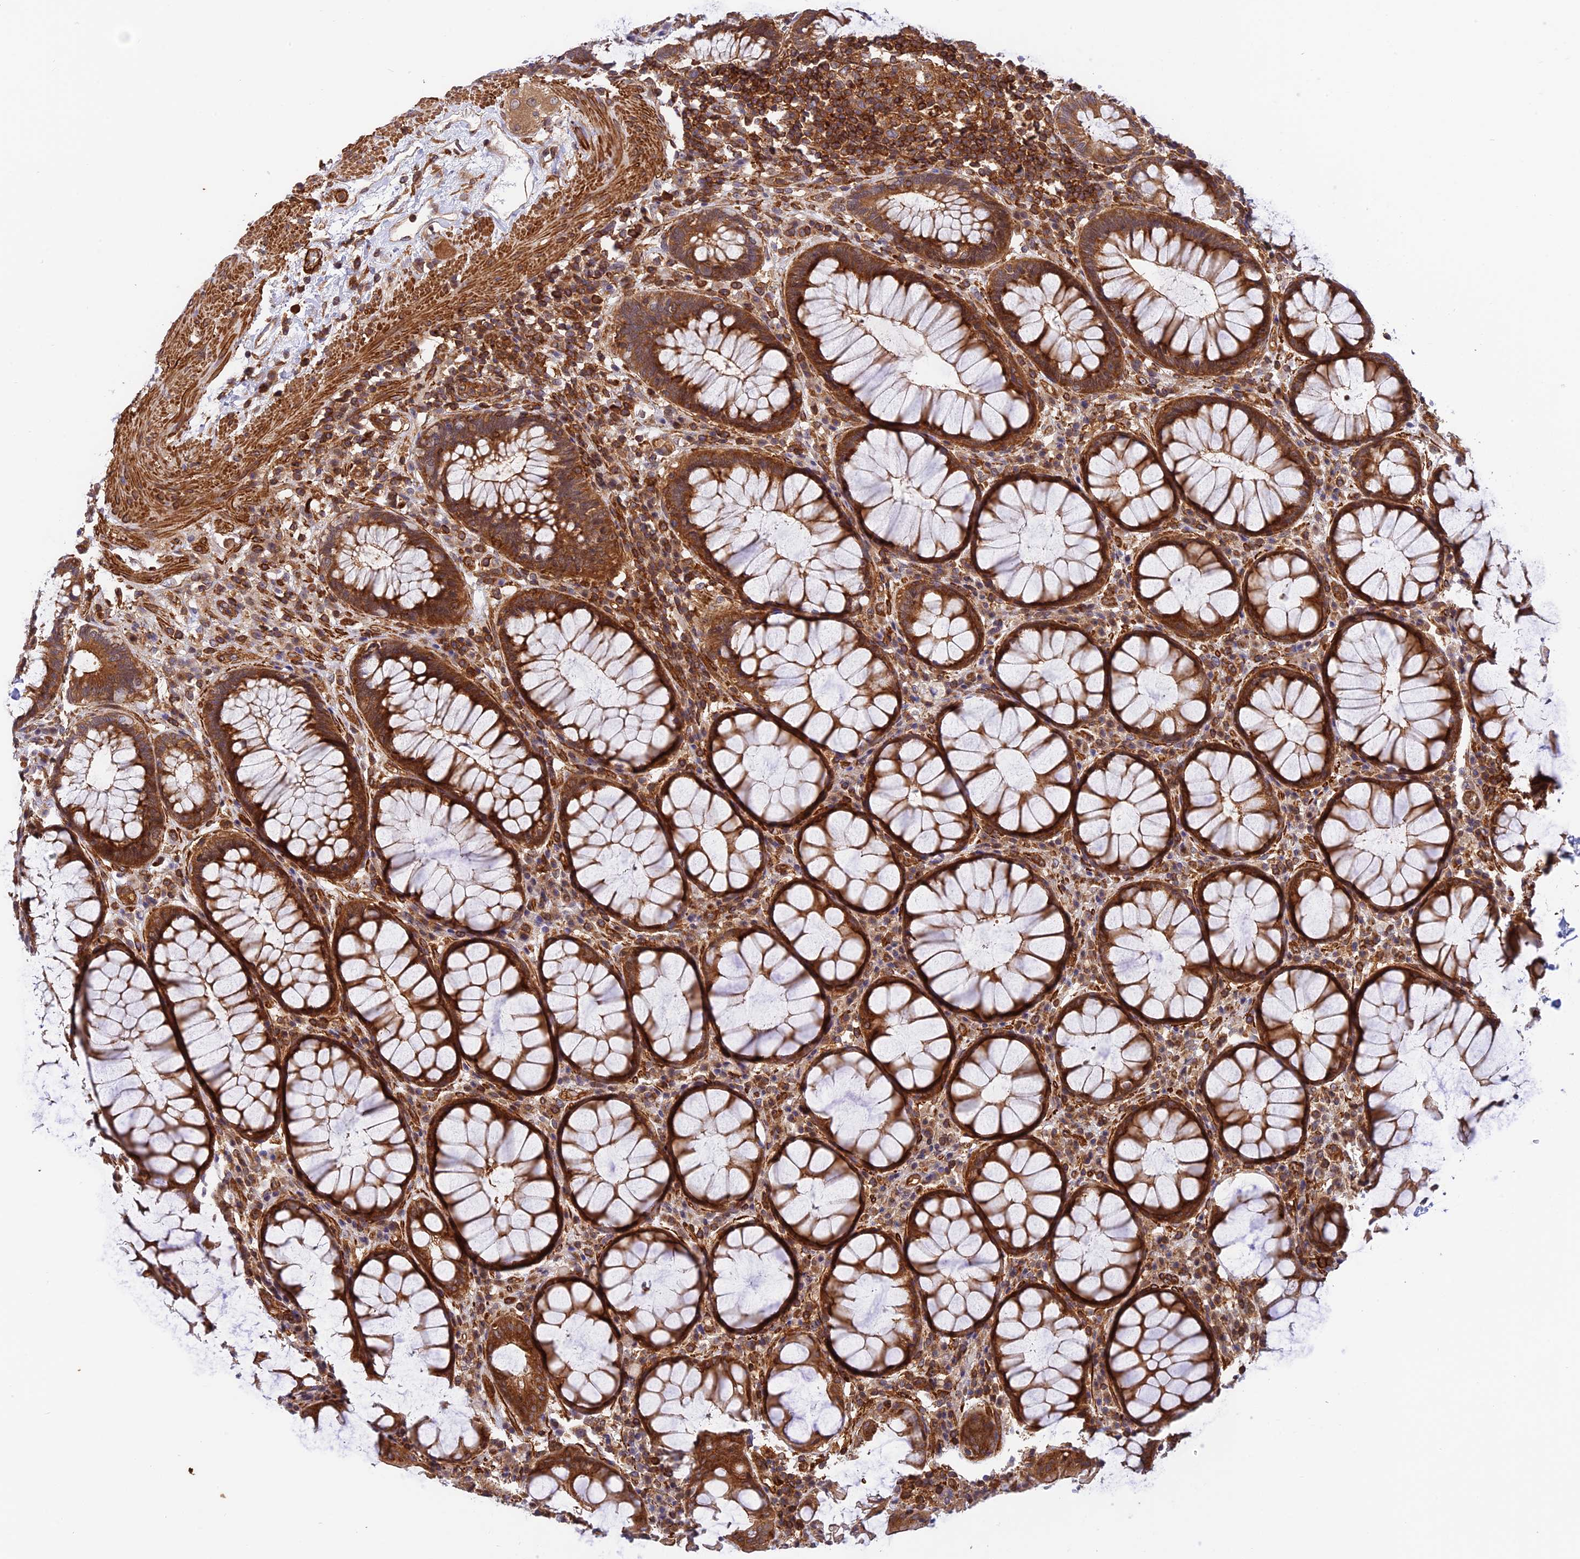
{"staining": {"intensity": "strong", "quantity": ">75%", "location": "cytoplasmic/membranous"}, "tissue": "rectum", "cell_type": "Glandular cells", "image_type": "normal", "snomed": [{"axis": "morphology", "description": "Normal tissue, NOS"}, {"axis": "topography", "description": "Rectum"}], "caption": "Immunohistochemical staining of unremarkable human rectum exhibits >75% levels of strong cytoplasmic/membranous protein expression in about >75% of glandular cells. The staining was performed using DAB, with brown indicating positive protein expression. Nuclei are stained blue with hematoxylin.", "gene": "EVI5L", "patient": {"sex": "male", "age": 64}}